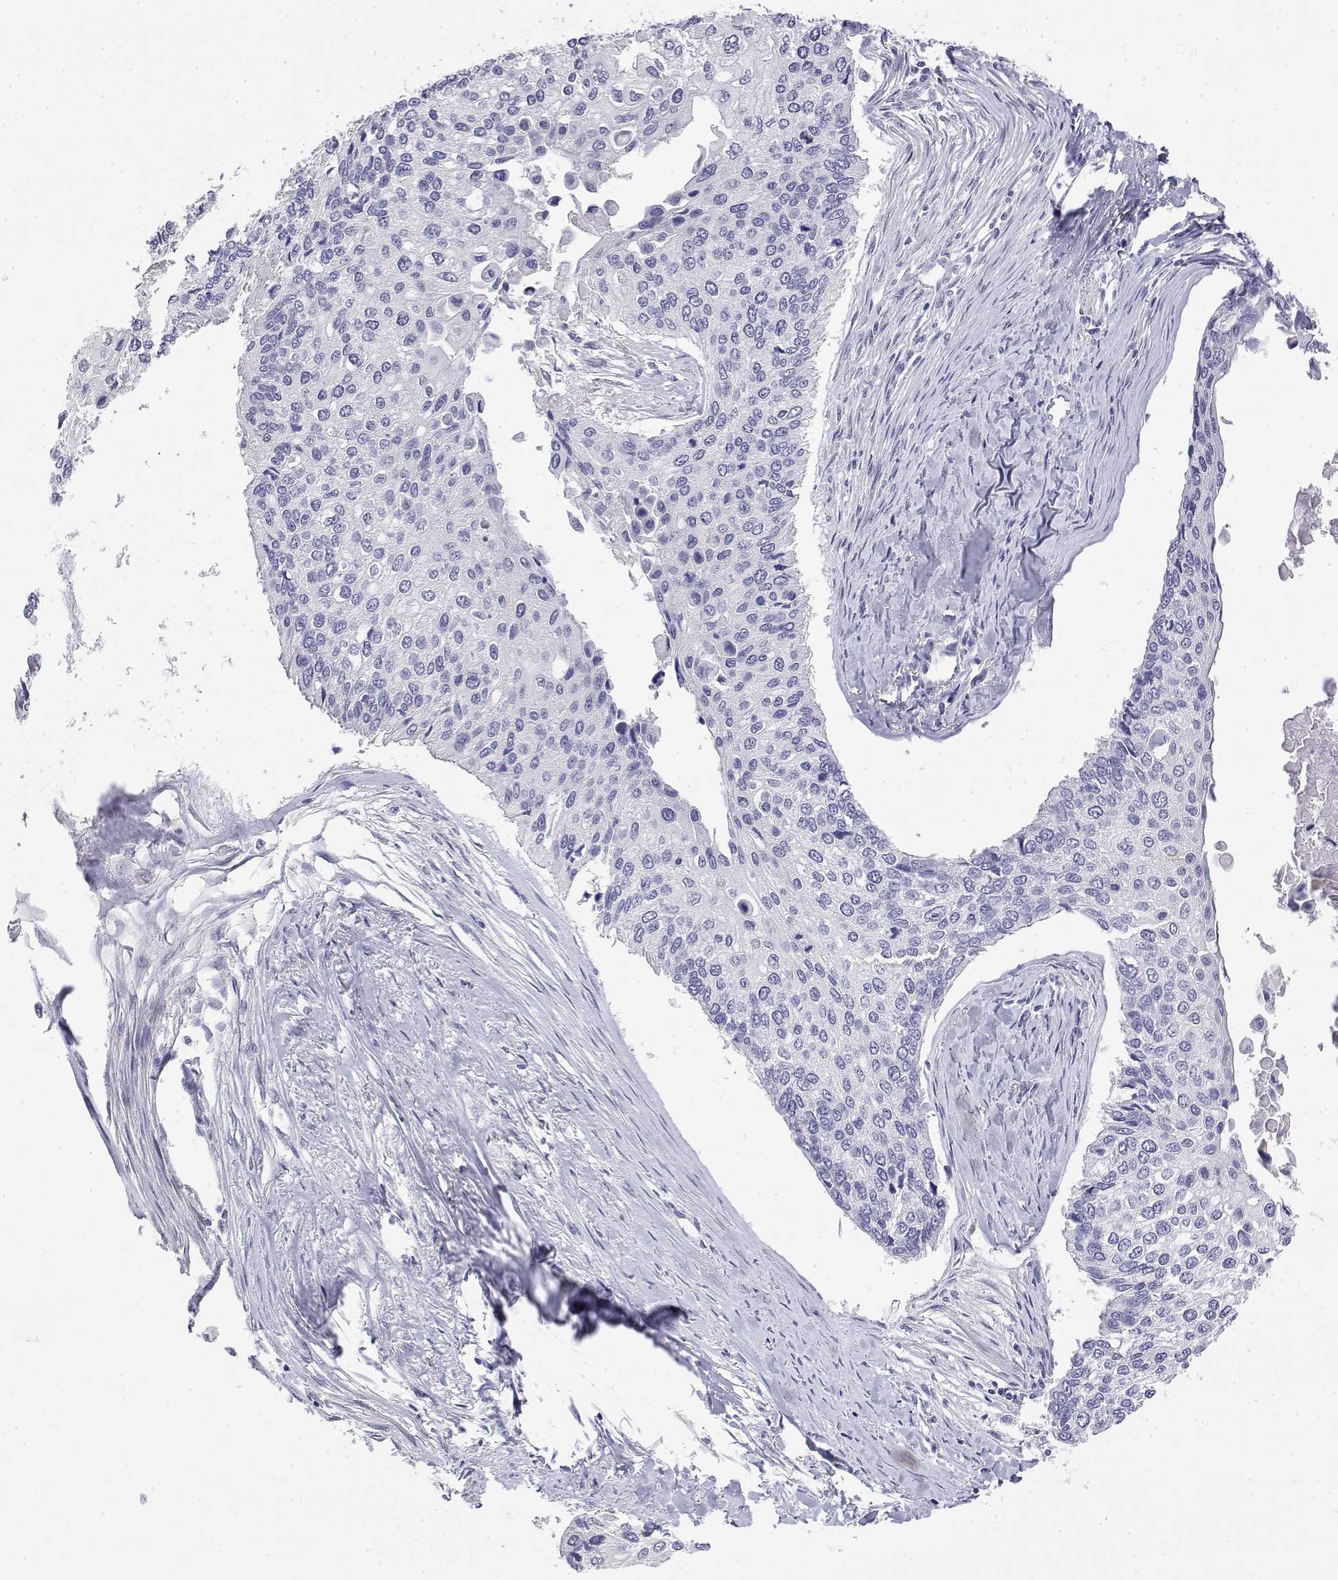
{"staining": {"intensity": "negative", "quantity": "none", "location": "none"}, "tissue": "lung cancer", "cell_type": "Tumor cells", "image_type": "cancer", "snomed": [{"axis": "morphology", "description": "Squamous cell carcinoma, NOS"}, {"axis": "morphology", "description": "Squamous cell carcinoma, metastatic, NOS"}, {"axis": "topography", "description": "Lung"}], "caption": "Immunohistochemical staining of human lung cancer displays no significant staining in tumor cells. (Stains: DAB (3,3'-diaminobenzidine) immunohistochemistry with hematoxylin counter stain, Microscopy: brightfield microscopy at high magnification).", "gene": "LY6D", "patient": {"sex": "male", "age": 63}}